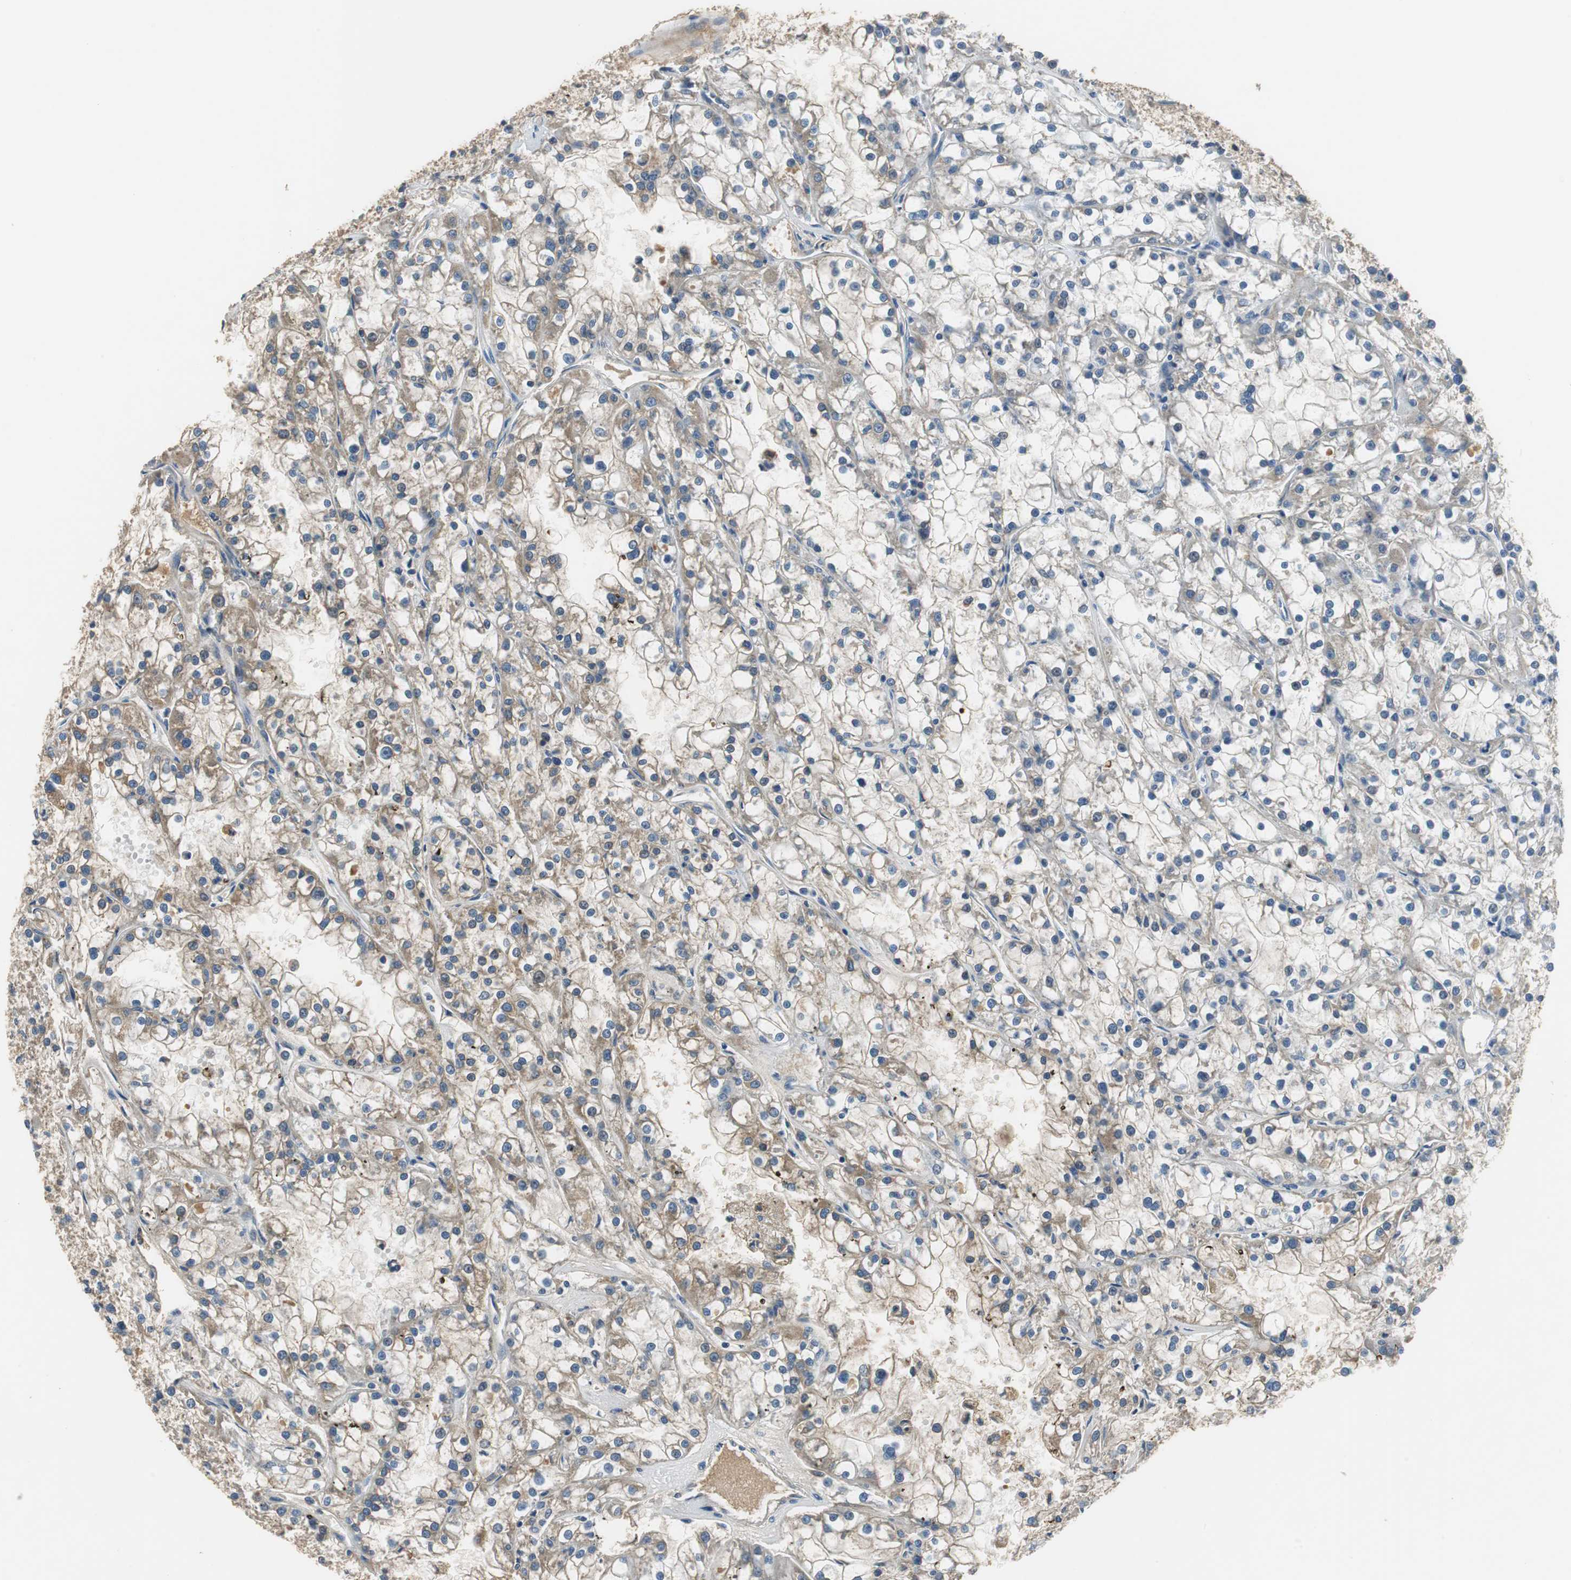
{"staining": {"intensity": "weak", "quantity": "25%-75%", "location": "cytoplasmic/membranous"}, "tissue": "renal cancer", "cell_type": "Tumor cells", "image_type": "cancer", "snomed": [{"axis": "morphology", "description": "Adenocarcinoma, NOS"}, {"axis": "topography", "description": "Kidney"}], "caption": "A low amount of weak cytoplasmic/membranous staining is identified in about 25%-75% of tumor cells in renal cancer (adenocarcinoma) tissue.", "gene": "MTIF2", "patient": {"sex": "female", "age": 52}}